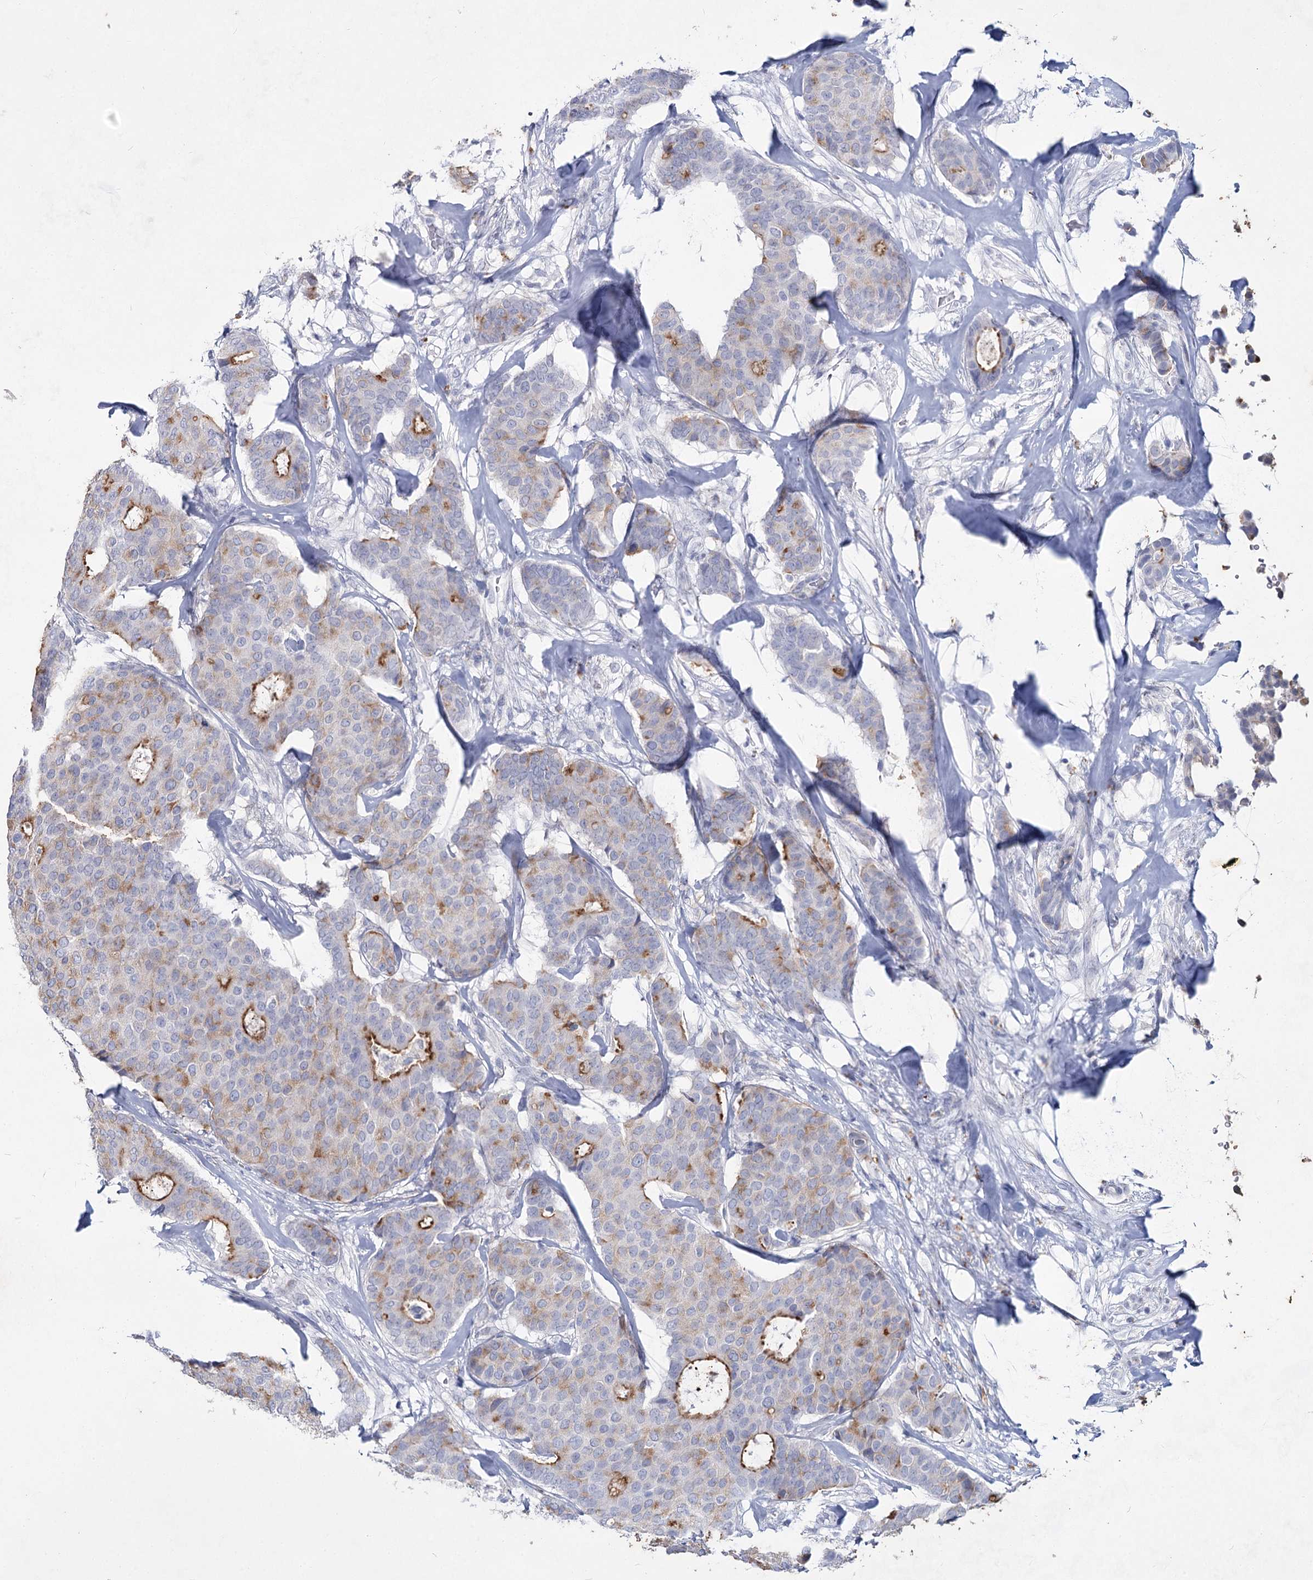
{"staining": {"intensity": "moderate", "quantity": "<25%", "location": "cytoplasmic/membranous"}, "tissue": "breast cancer", "cell_type": "Tumor cells", "image_type": "cancer", "snomed": [{"axis": "morphology", "description": "Duct carcinoma"}, {"axis": "topography", "description": "Breast"}], "caption": "Human invasive ductal carcinoma (breast) stained with a brown dye exhibits moderate cytoplasmic/membranous positive positivity in about <25% of tumor cells.", "gene": "CCDC73", "patient": {"sex": "female", "age": 75}}